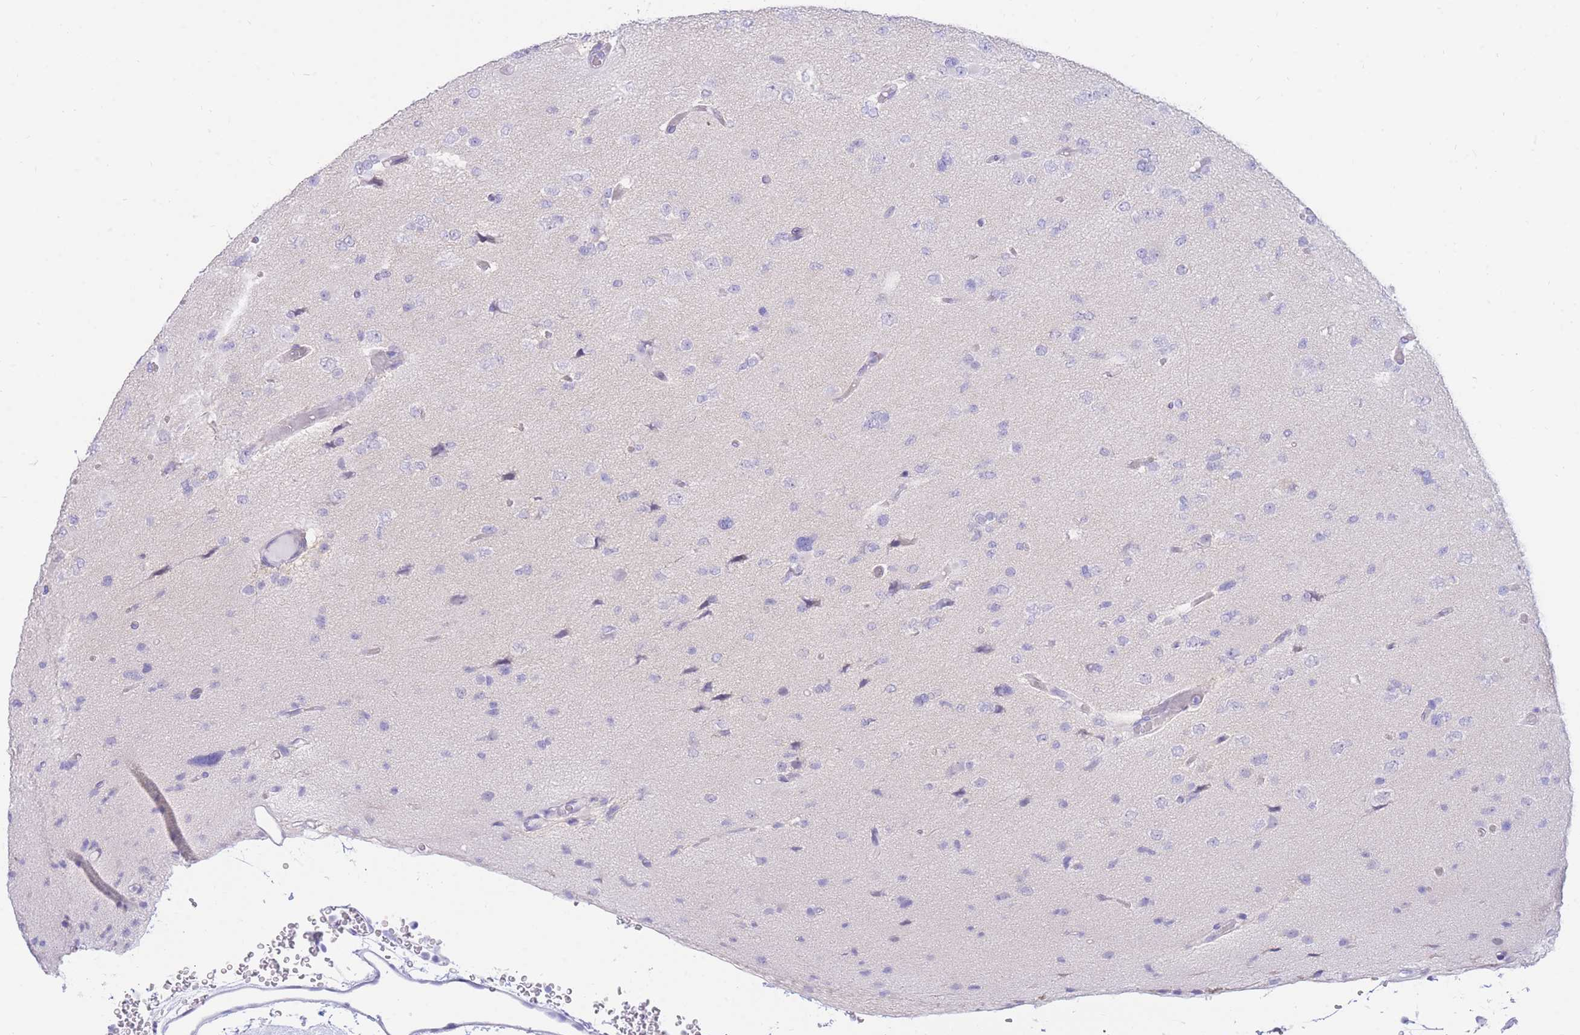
{"staining": {"intensity": "negative", "quantity": "none", "location": "none"}, "tissue": "glioma", "cell_type": "Tumor cells", "image_type": "cancer", "snomed": [{"axis": "morphology", "description": "Glioma, malignant, Low grade"}, {"axis": "topography", "description": "Brain"}], "caption": "The IHC photomicrograph has no significant positivity in tumor cells of glioma tissue. (IHC, brightfield microscopy, high magnification).", "gene": "SSUH2", "patient": {"sex": "female", "age": 22}}